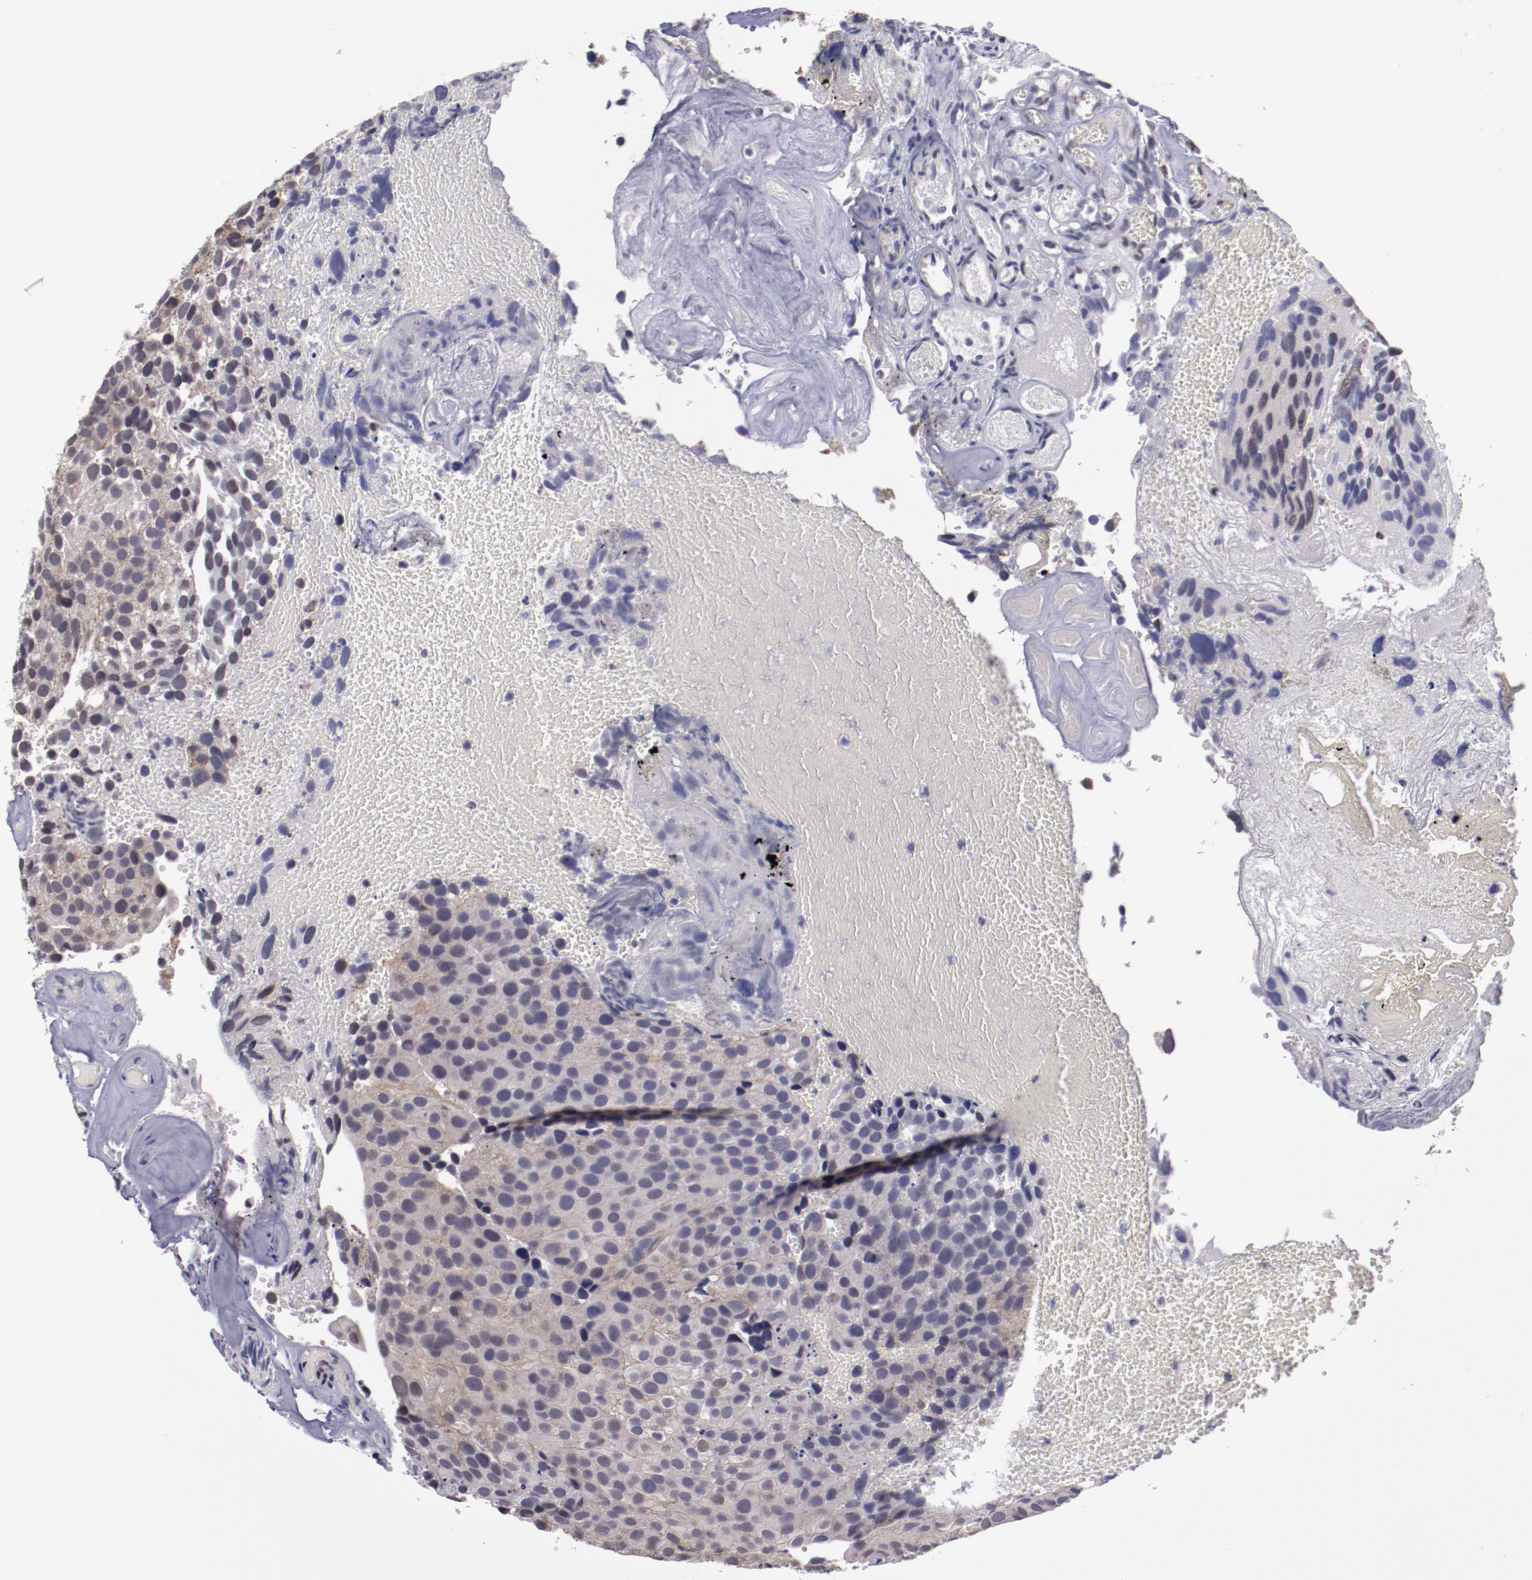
{"staining": {"intensity": "weak", "quantity": "25%-75%", "location": "cytoplasmic/membranous"}, "tissue": "urothelial cancer", "cell_type": "Tumor cells", "image_type": "cancer", "snomed": [{"axis": "morphology", "description": "Urothelial carcinoma, High grade"}, {"axis": "topography", "description": "Urinary bladder"}], "caption": "High-magnification brightfield microscopy of high-grade urothelial carcinoma stained with DAB (brown) and counterstained with hematoxylin (blue). tumor cells exhibit weak cytoplasmic/membranous expression is identified in approximately25%-75% of cells. (Brightfield microscopy of DAB IHC at high magnification).", "gene": "NRXN3", "patient": {"sex": "male", "age": 72}}